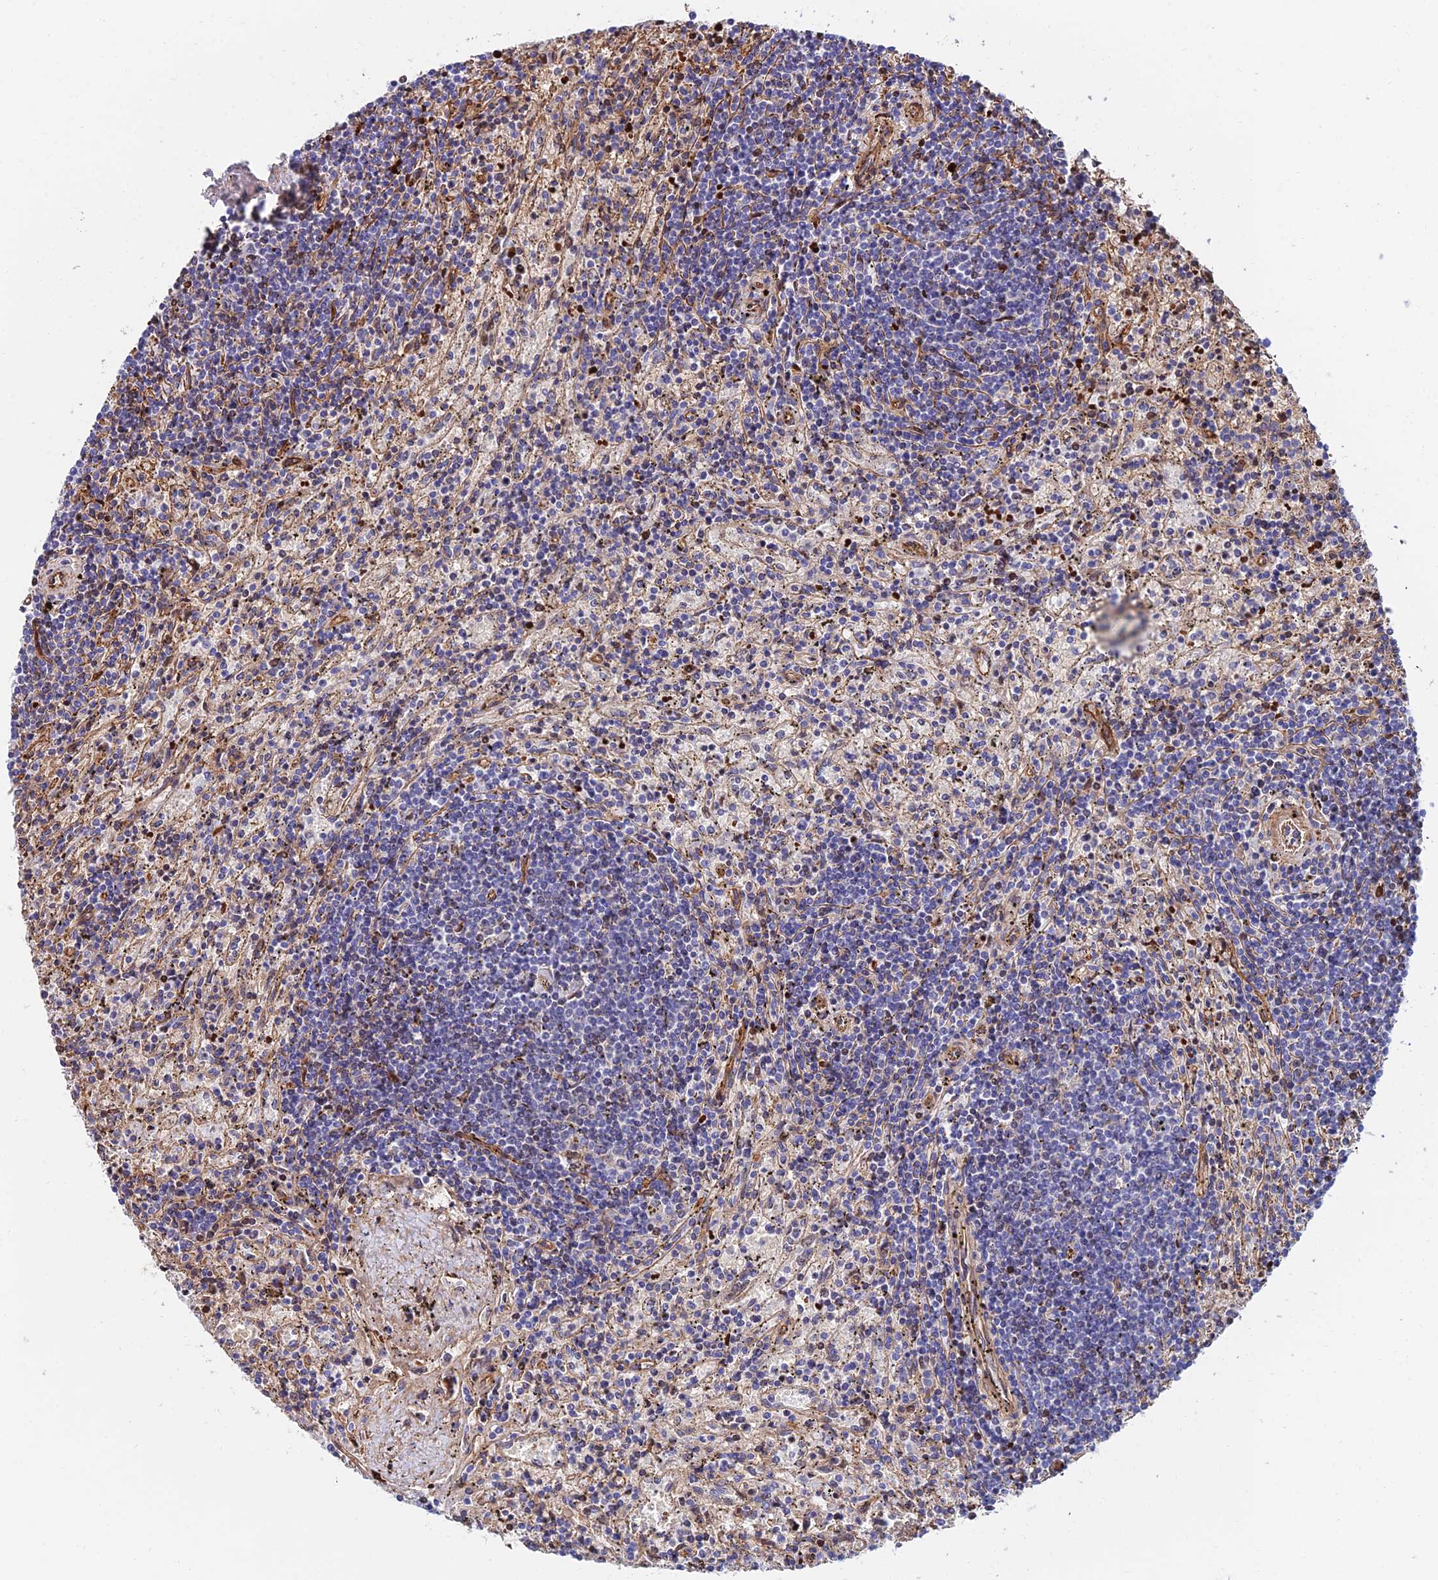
{"staining": {"intensity": "weak", "quantity": "<25%", "location": "nuclear"}, "tissue": "lymphoma", "cell_type": "Tumor cells", "image_type": "cancer", "snomed": [{"axis": "morphology", "description": "Malignant lymphoma, non-Hodgkin's type, Low grade"}, {"axis": "topography", "description": "Spleen"}], "caption": "Tumor cells are negative for protein expression in human malignant lymphoma, non-Hodgkin's type (low-grade).", "gene": "ADGRF3", "patient": {"sex": "male", "age": 76}}